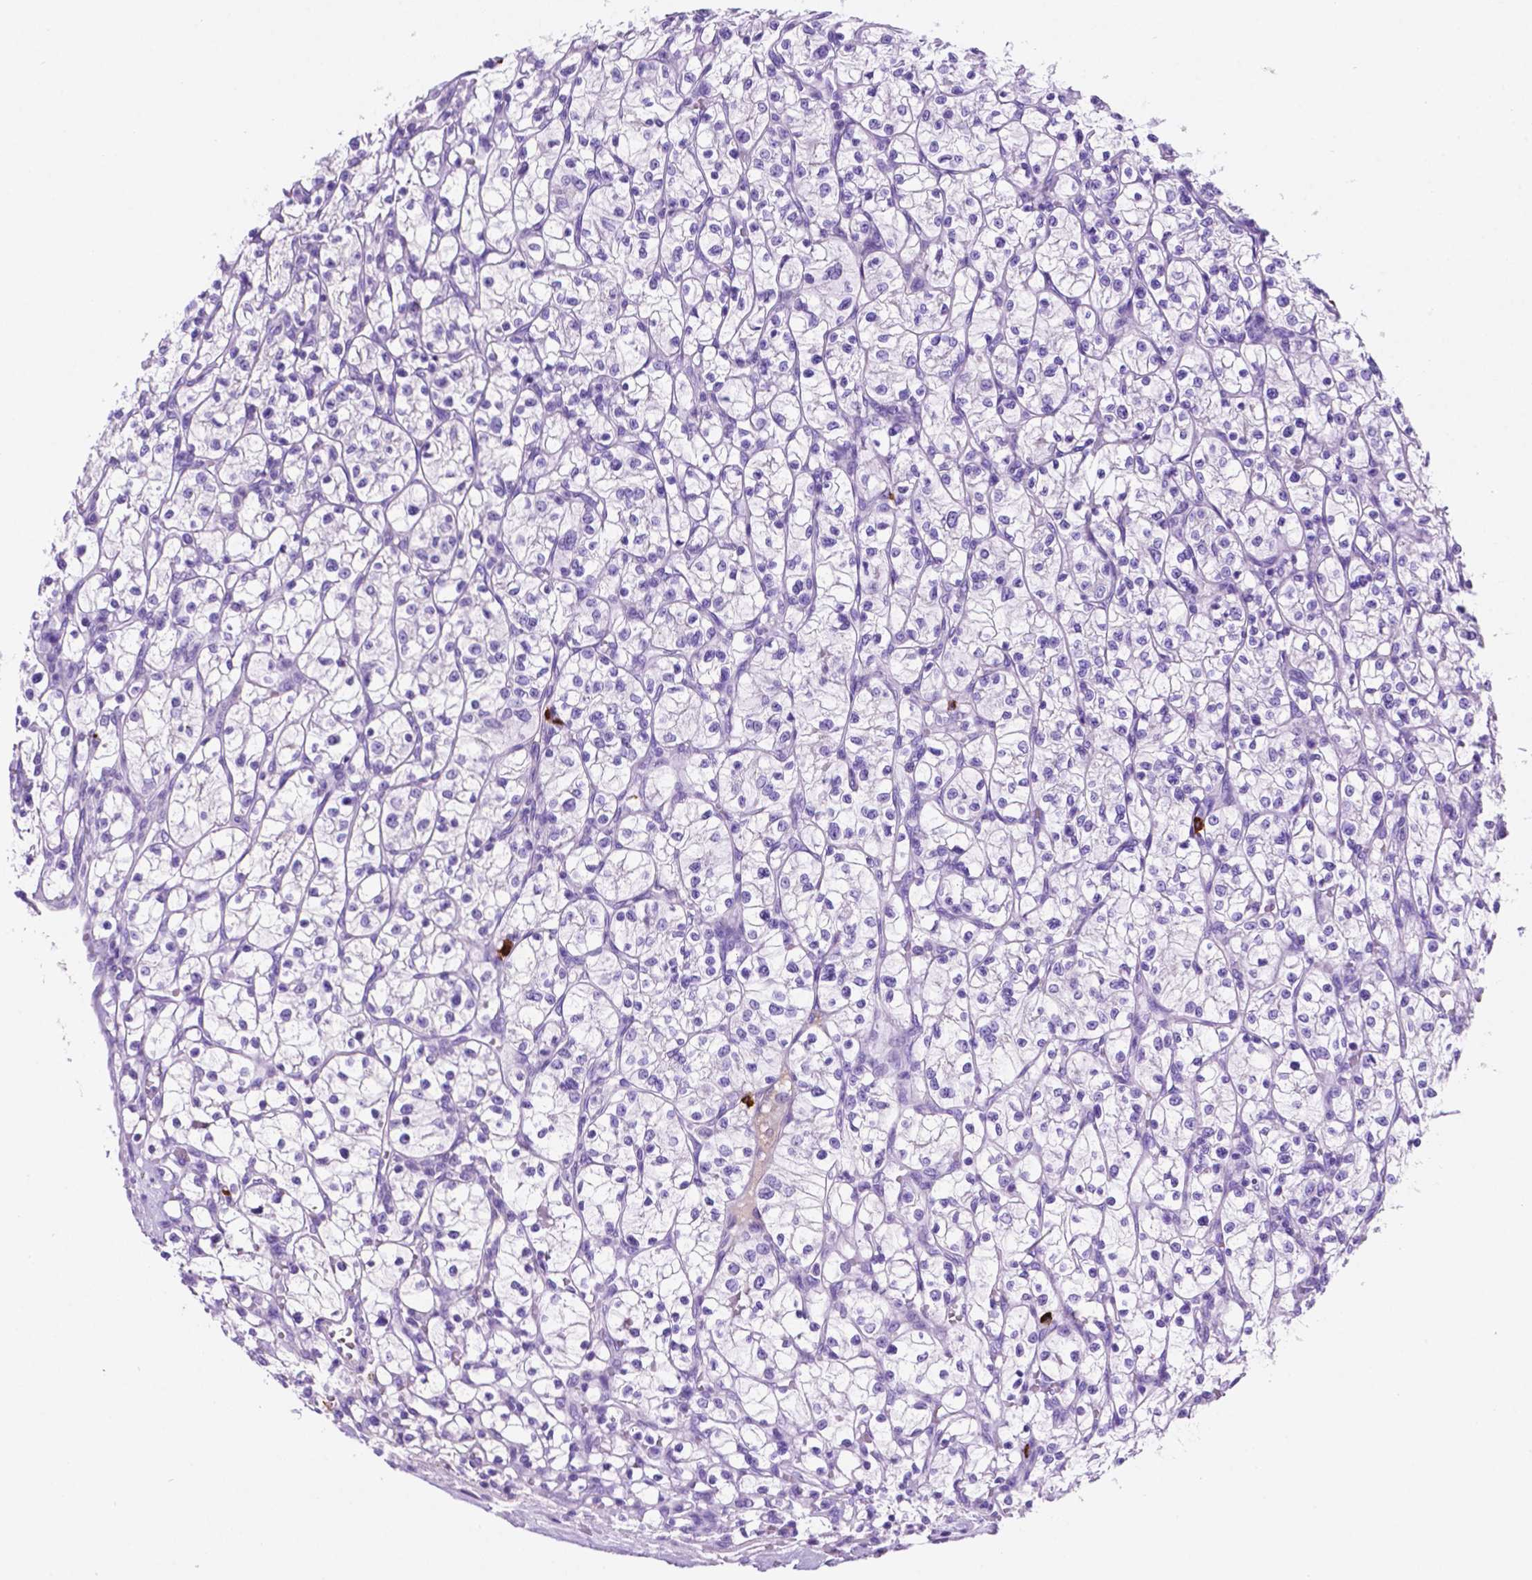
{"staining": {"intensity": "negative", "quantity": "none", "location": "none"}, "tissue": "renal cancer", "cell_type": "Tumor cells", "image_type": "cancer", "snomed": [{"axis": "morphology", "description": "Adenocarcinoma, NOS"}, {"axis": "topography", "description": "Kidney"}], "caption": "There is no significant expression in tumor cells of renal cancer (adenocarcinoma).", "gene": "FOXB2", "patient": {"sex": "female", "age": 64}}